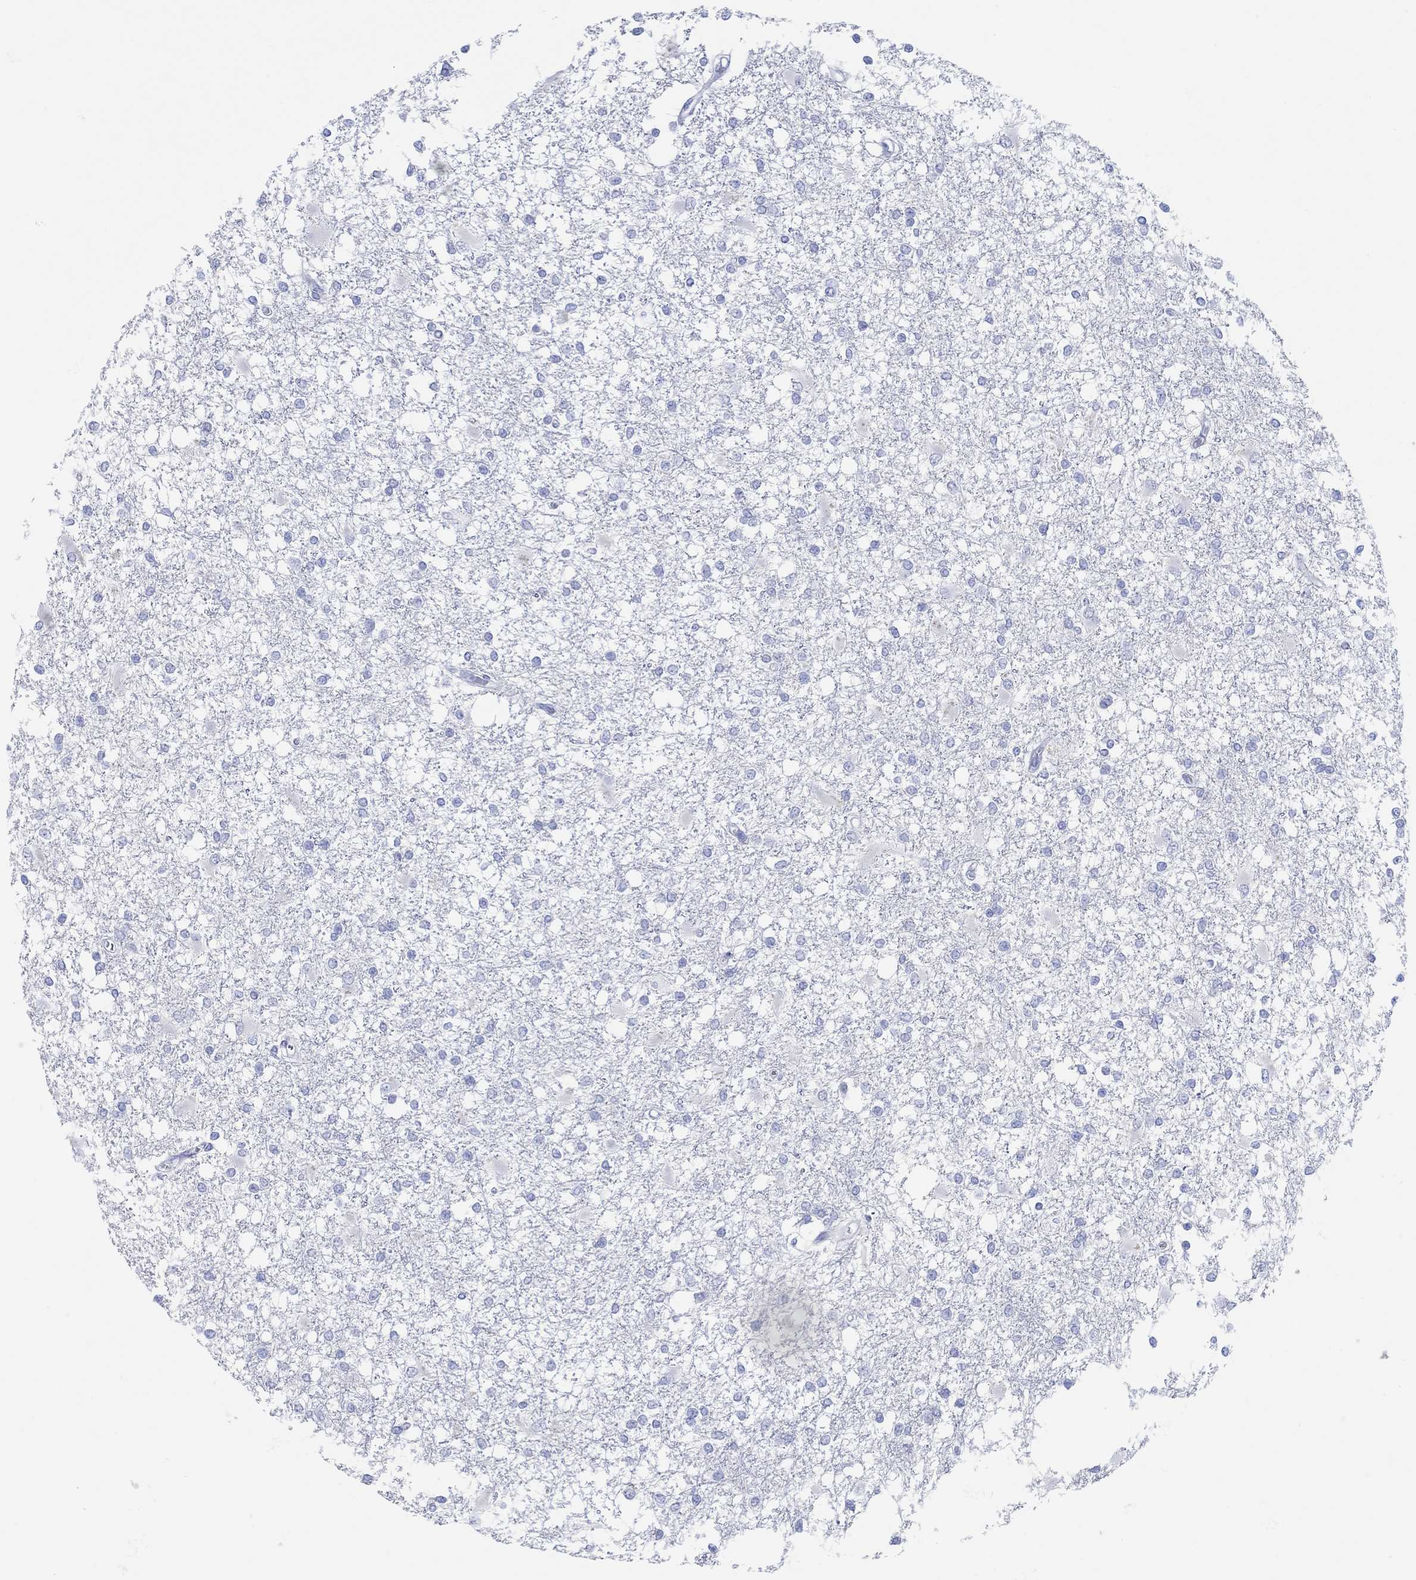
{"staining": {"intensity": "negative", "quantity": "none", "location": "none"}, "tissue": "glioma", "cell_type": "Tumor cells", "image_type": "cancer", "snomed": [{"axis": "morphology", "description": "Glioma, malignant, High grade"}, {"axis": "topography", "description": "Cerebral cortex"}], "caption": "Photomicrograph shows no protein expression in tumor cells of glioma tissue.", "gene": "AK8", "patient": {"sex": "male", "age": 79}}